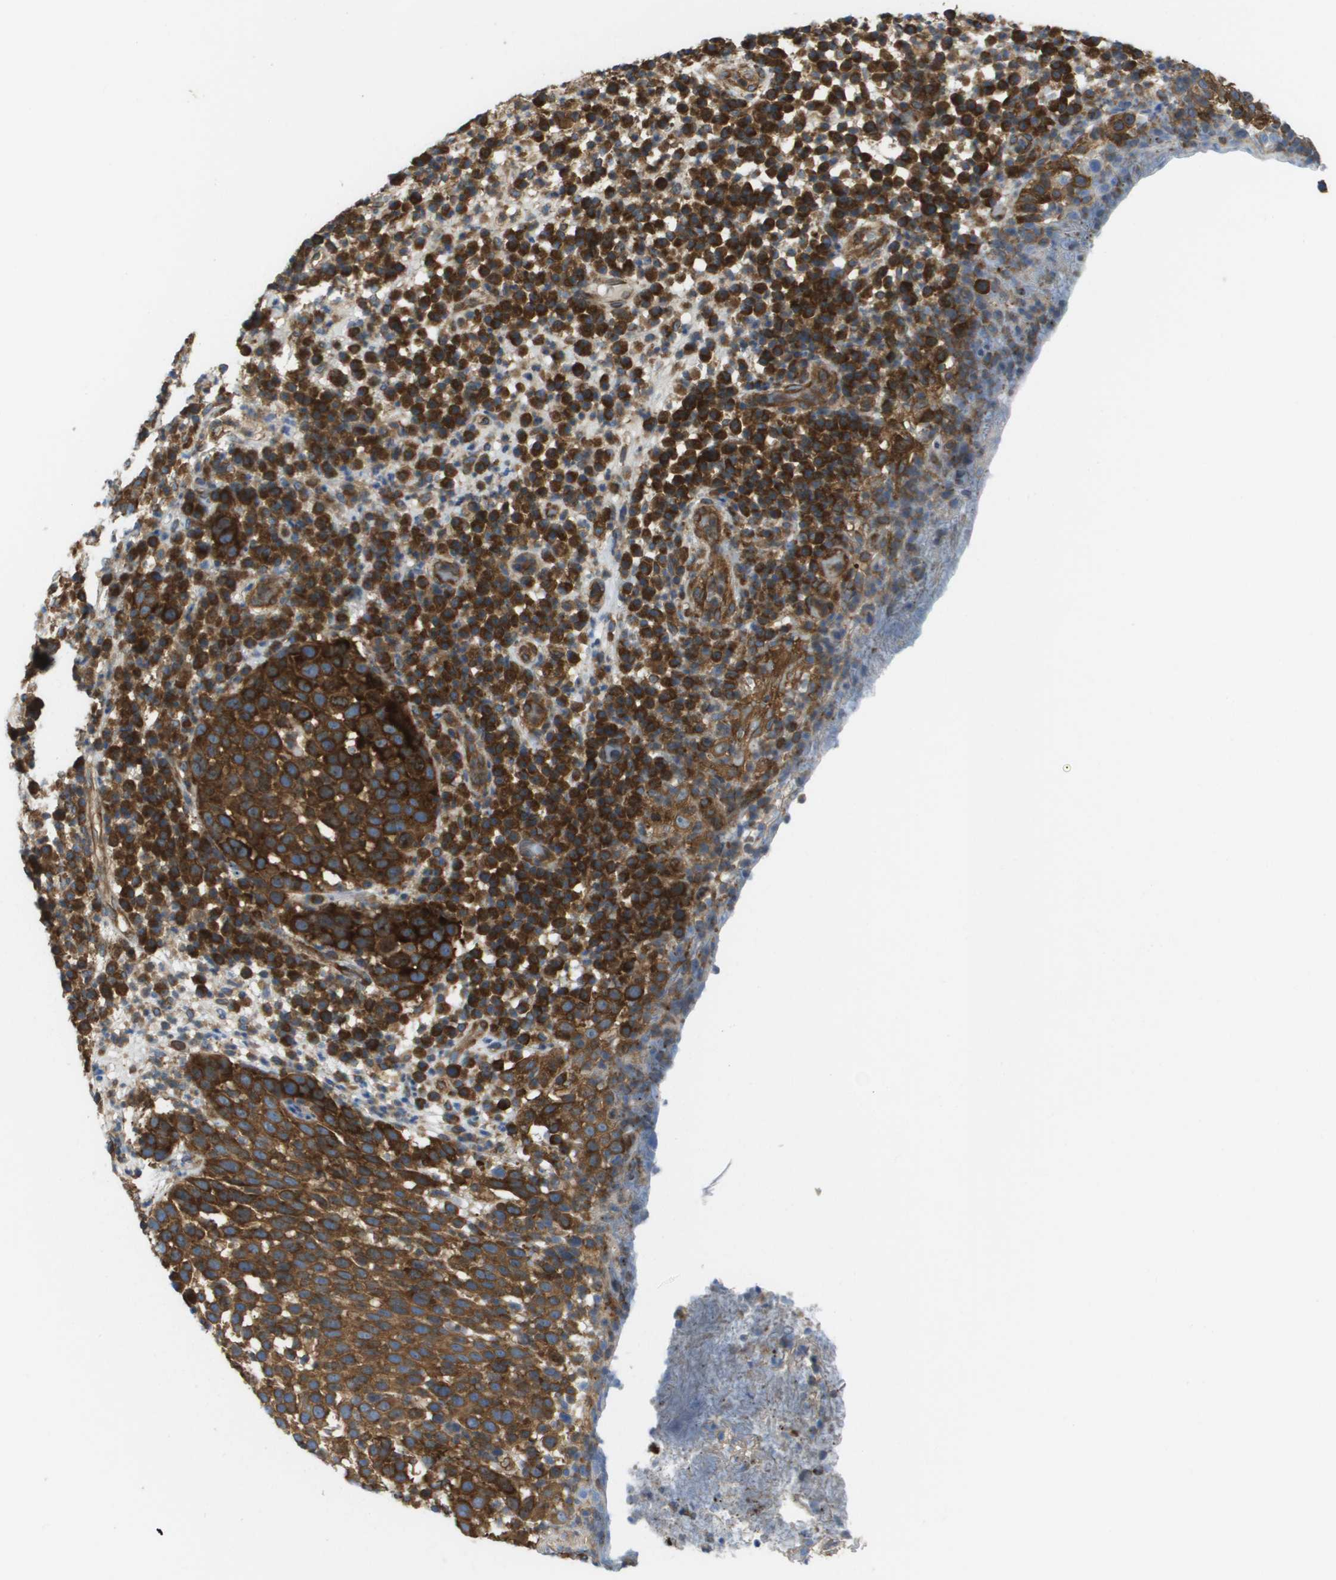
{"staining": {"intensity": "strong", "quantity": ">75%", "location": "cytoplasmic/membranous"}, "tissue": "skin cancer", "cell_type": "Tumor cells", "image_type": "cancer", "snomed": [{"axis": "morphology", "description": "Squamous cell carcinoma in situ, NOS"}, {"axis": "morphology", "description": "Squamous cell carcinoma, NOS"}, {"axis": "topography", "description": "Skin"}], "caption": "A brown stain highlights strong cytoplasmic/membranous expression of a protein in human skin squamous cell carcinoma in situ tumor cells.", "gene": "EIF4G2", "patient": {"sex": "male", "age": 93}}